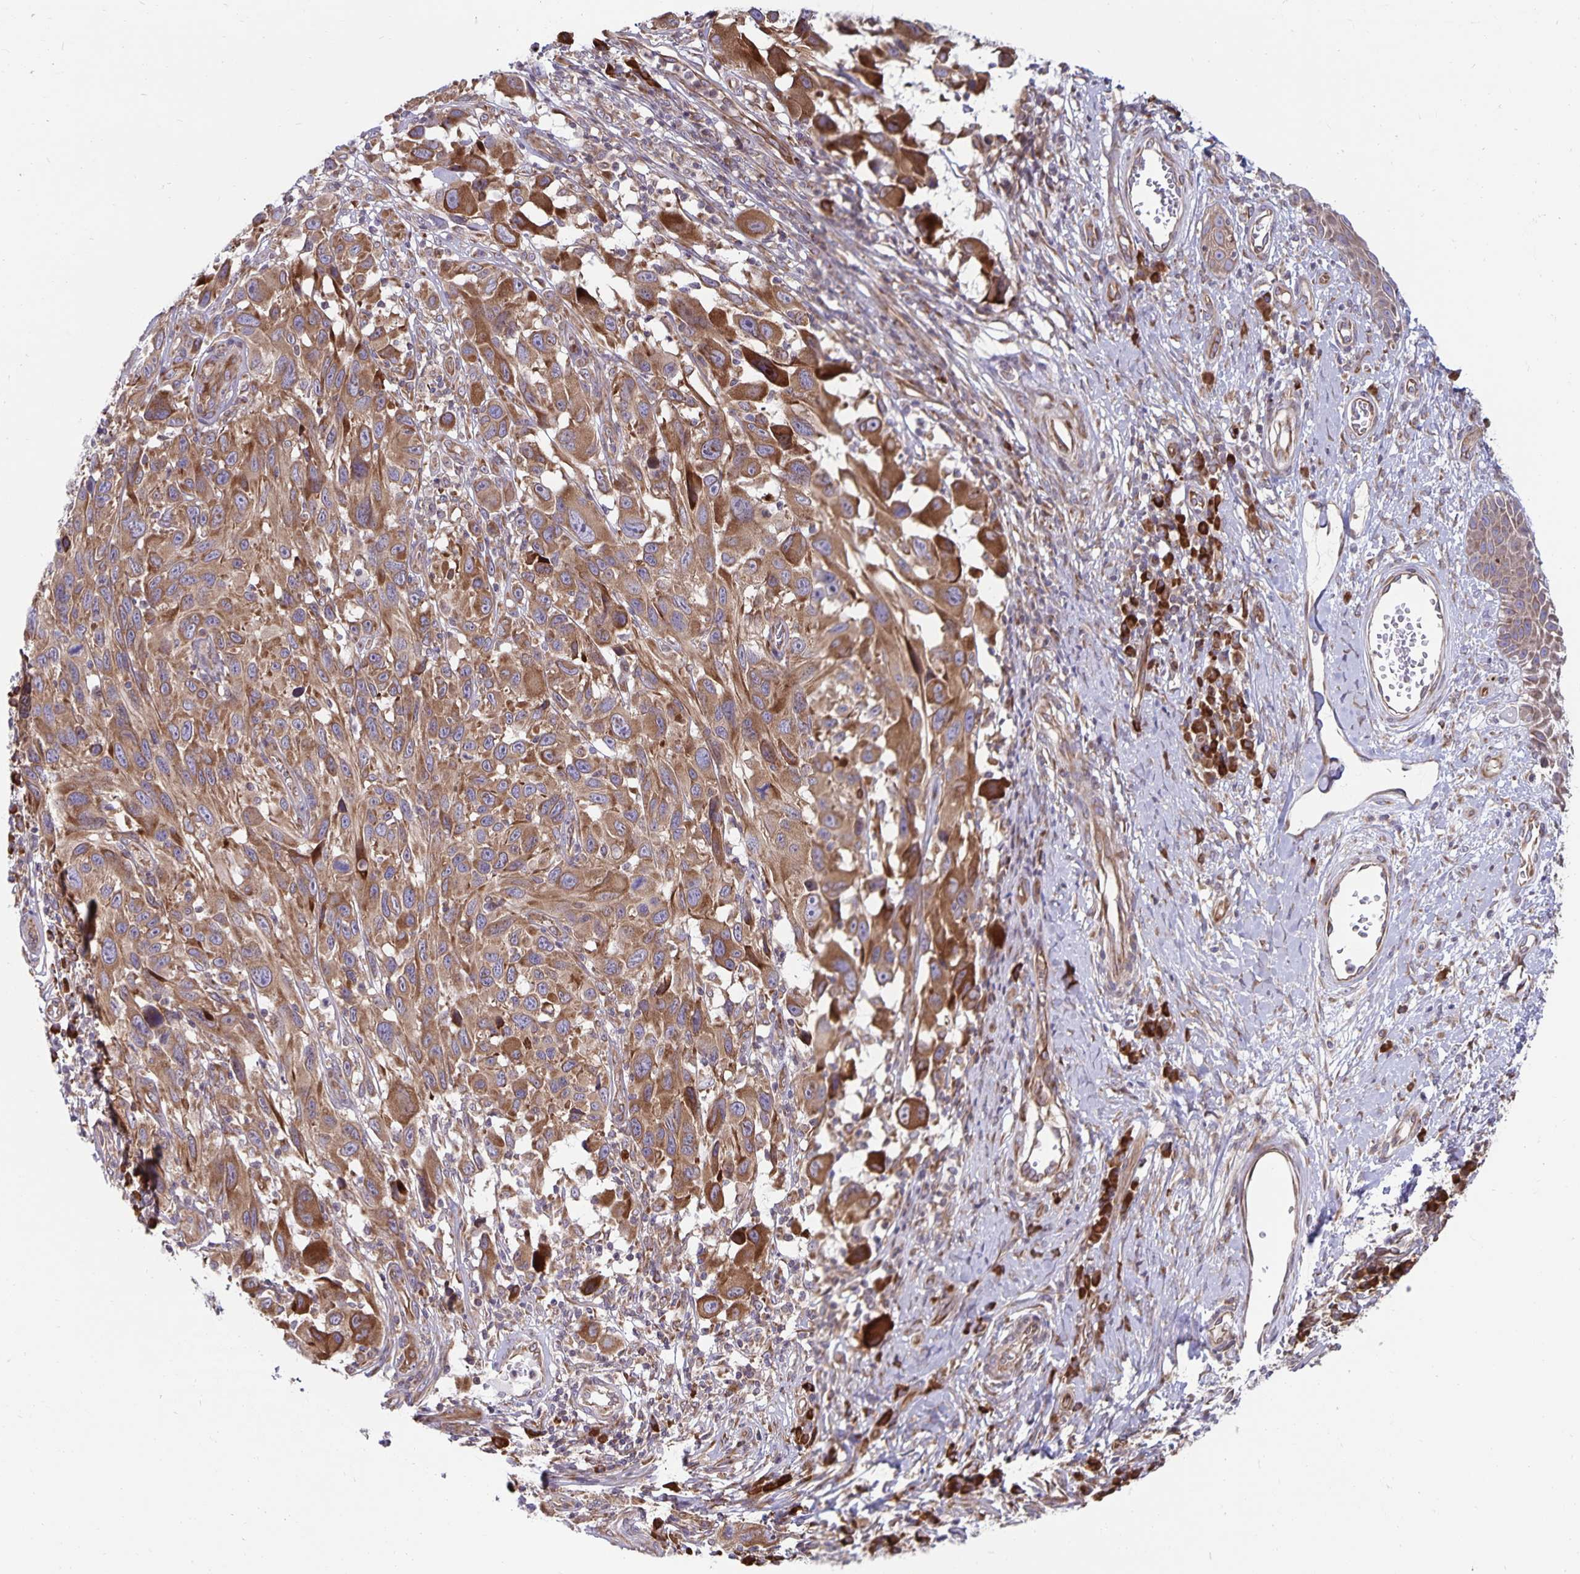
{"staining": {"intensity": "moderate", "quantity": ">75%", "location": "cytoplasmic/membranous"}, "tissue": "melanoma", "cell_type": "Tumor cells", "image_type": "cancer", "snomed": [{"axis": "morphology", "description": "Malignant melanoma, NOS"}, {"axis": "topography", "description": "Skin"}], "caption": "A photomicrograph of human melanoma stained for a protein demonstrates moderate cytoplasmic/membranous brown staining in tumor cells.", "gene": "SEC62", "patient": {"sex": "male", "age": 53}}